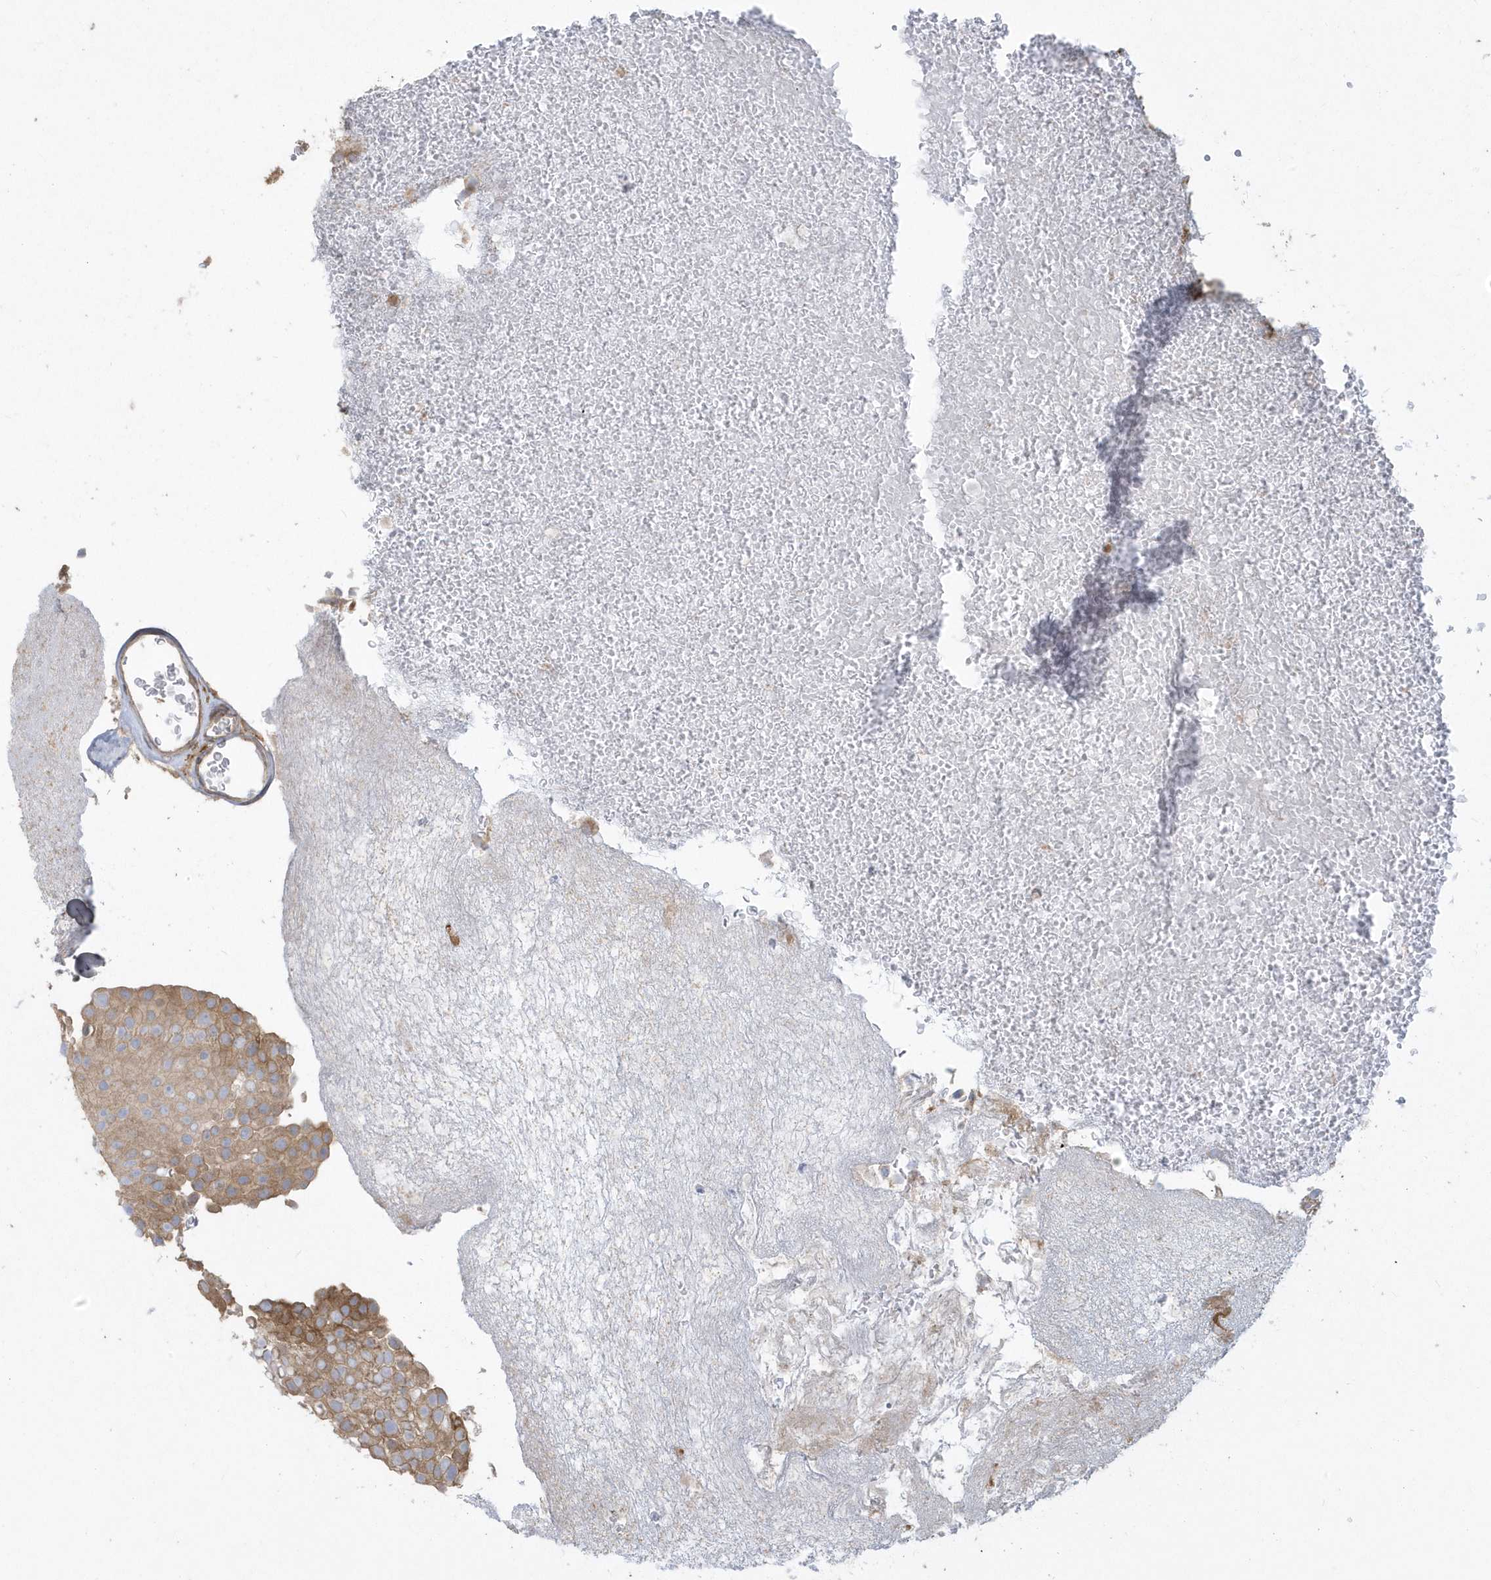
{"staining": {"intensity": "moderate", "quantity": "<25%", "location": "cytoplasmic/membranous"}, "tissue": "urothelial cancer", "cell_type": "Tumor cells", "image_type": "cancer", "snomed": [{"axis": "morphology", "description": "Urothelial carcinoma, Low grade"}, {"axis": "topography", "description": "Urinary bladder"}], "caption": "Urothelial carcinoma (low-grade) tissue demonstrates moderate cytoplasmic/membranous staining in about <25% of tumor cells", "gene": "HNMT", "patient": {"sex": "male", "age": 78}}